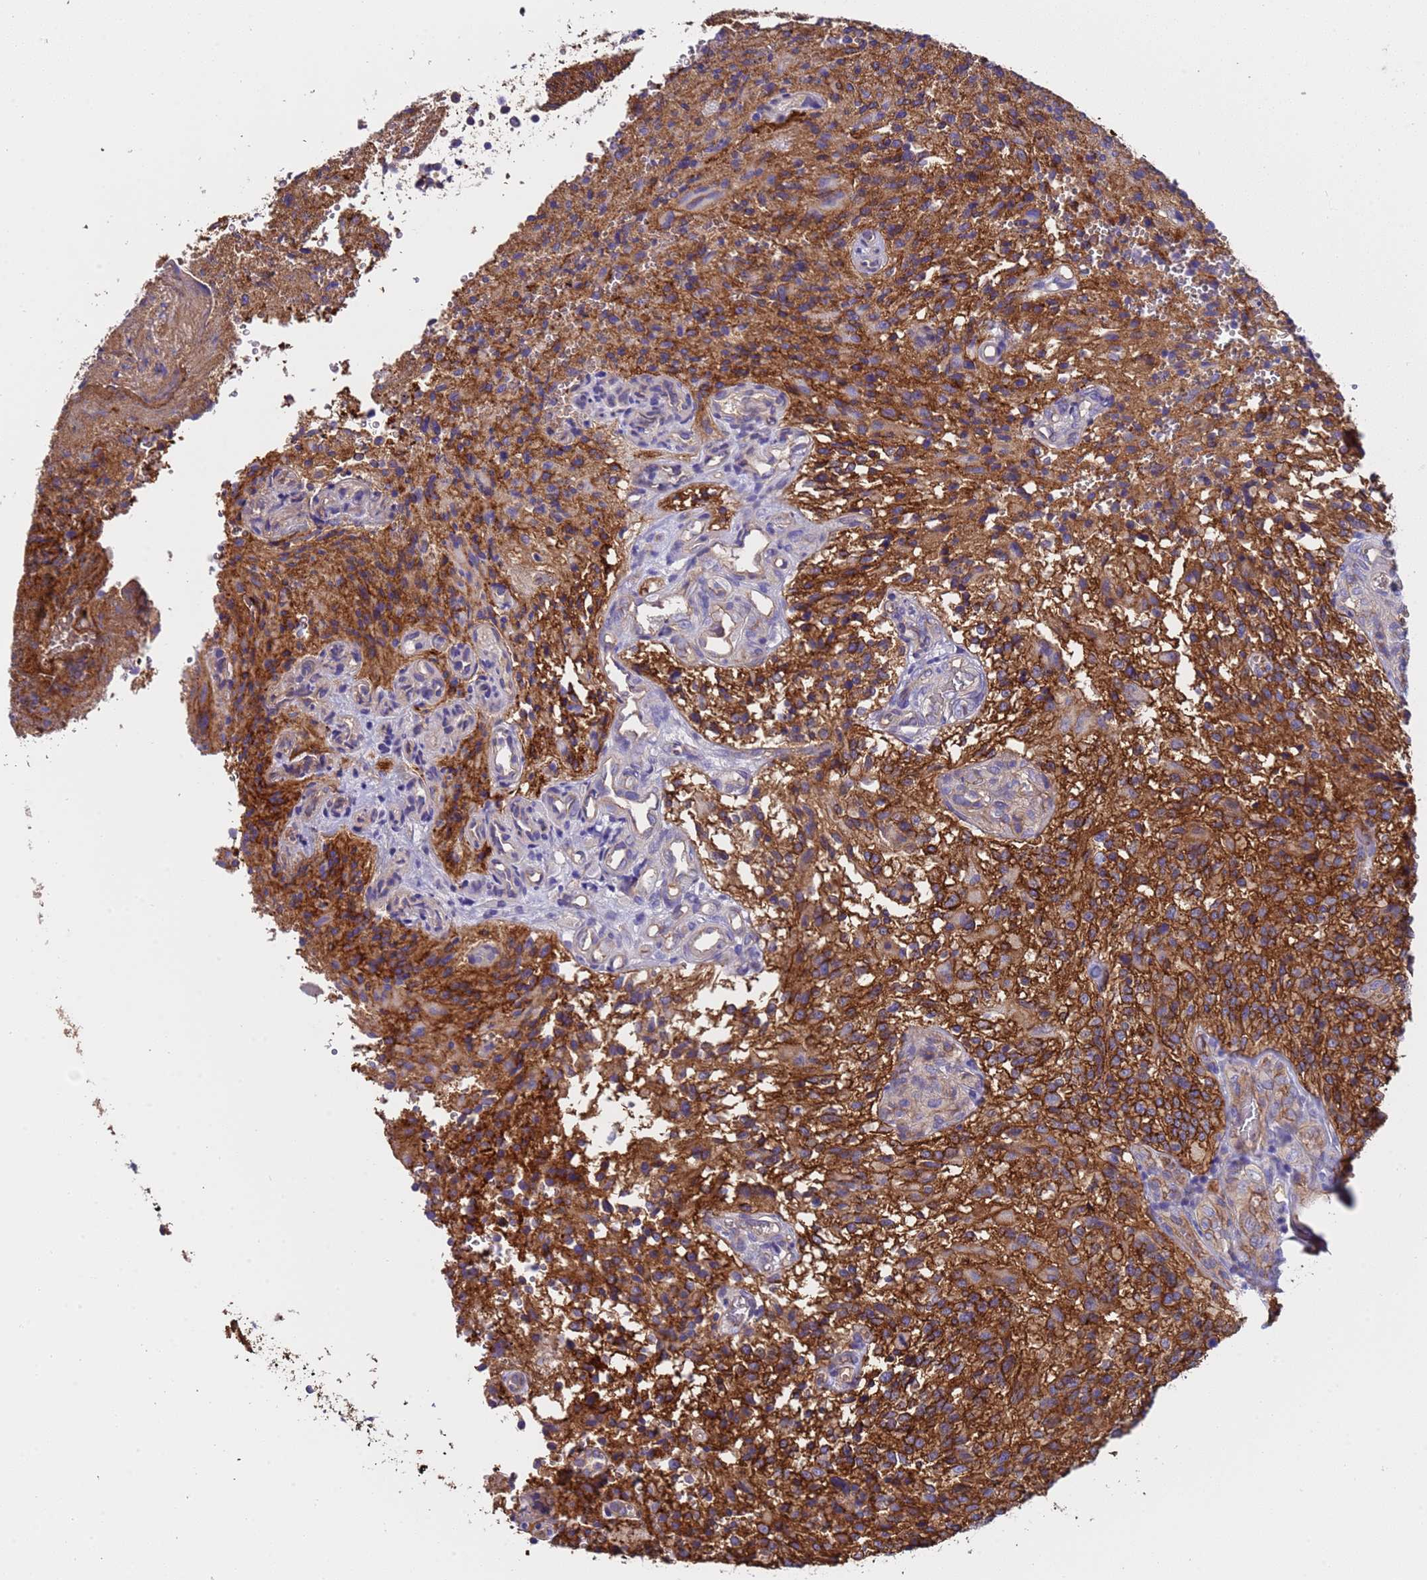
{"staining": {"intensity": "moderate", "quantity": ">75%", "location": "cytoplasmic/membranous"}, "tissue": "glioma", "cell_type": "Tumor cells", "image_type": "cancer", "snomed": [{"axis": "morphology", "description": "Normal tissue, NOS"}, {"axis": "morphology", "description": "Glioma, malignant, High grade"}, {"axis": "topography", "description": "Cerebral cortex"}], "caption": "Immunohistochemical staining of glioma exhibits medium levels of moderate cytoplasmic/membranous protein staining in approximately >75% of tumor cells.", "gene": "ZNF248", "patient": {"sex": "male", "age": 56}}